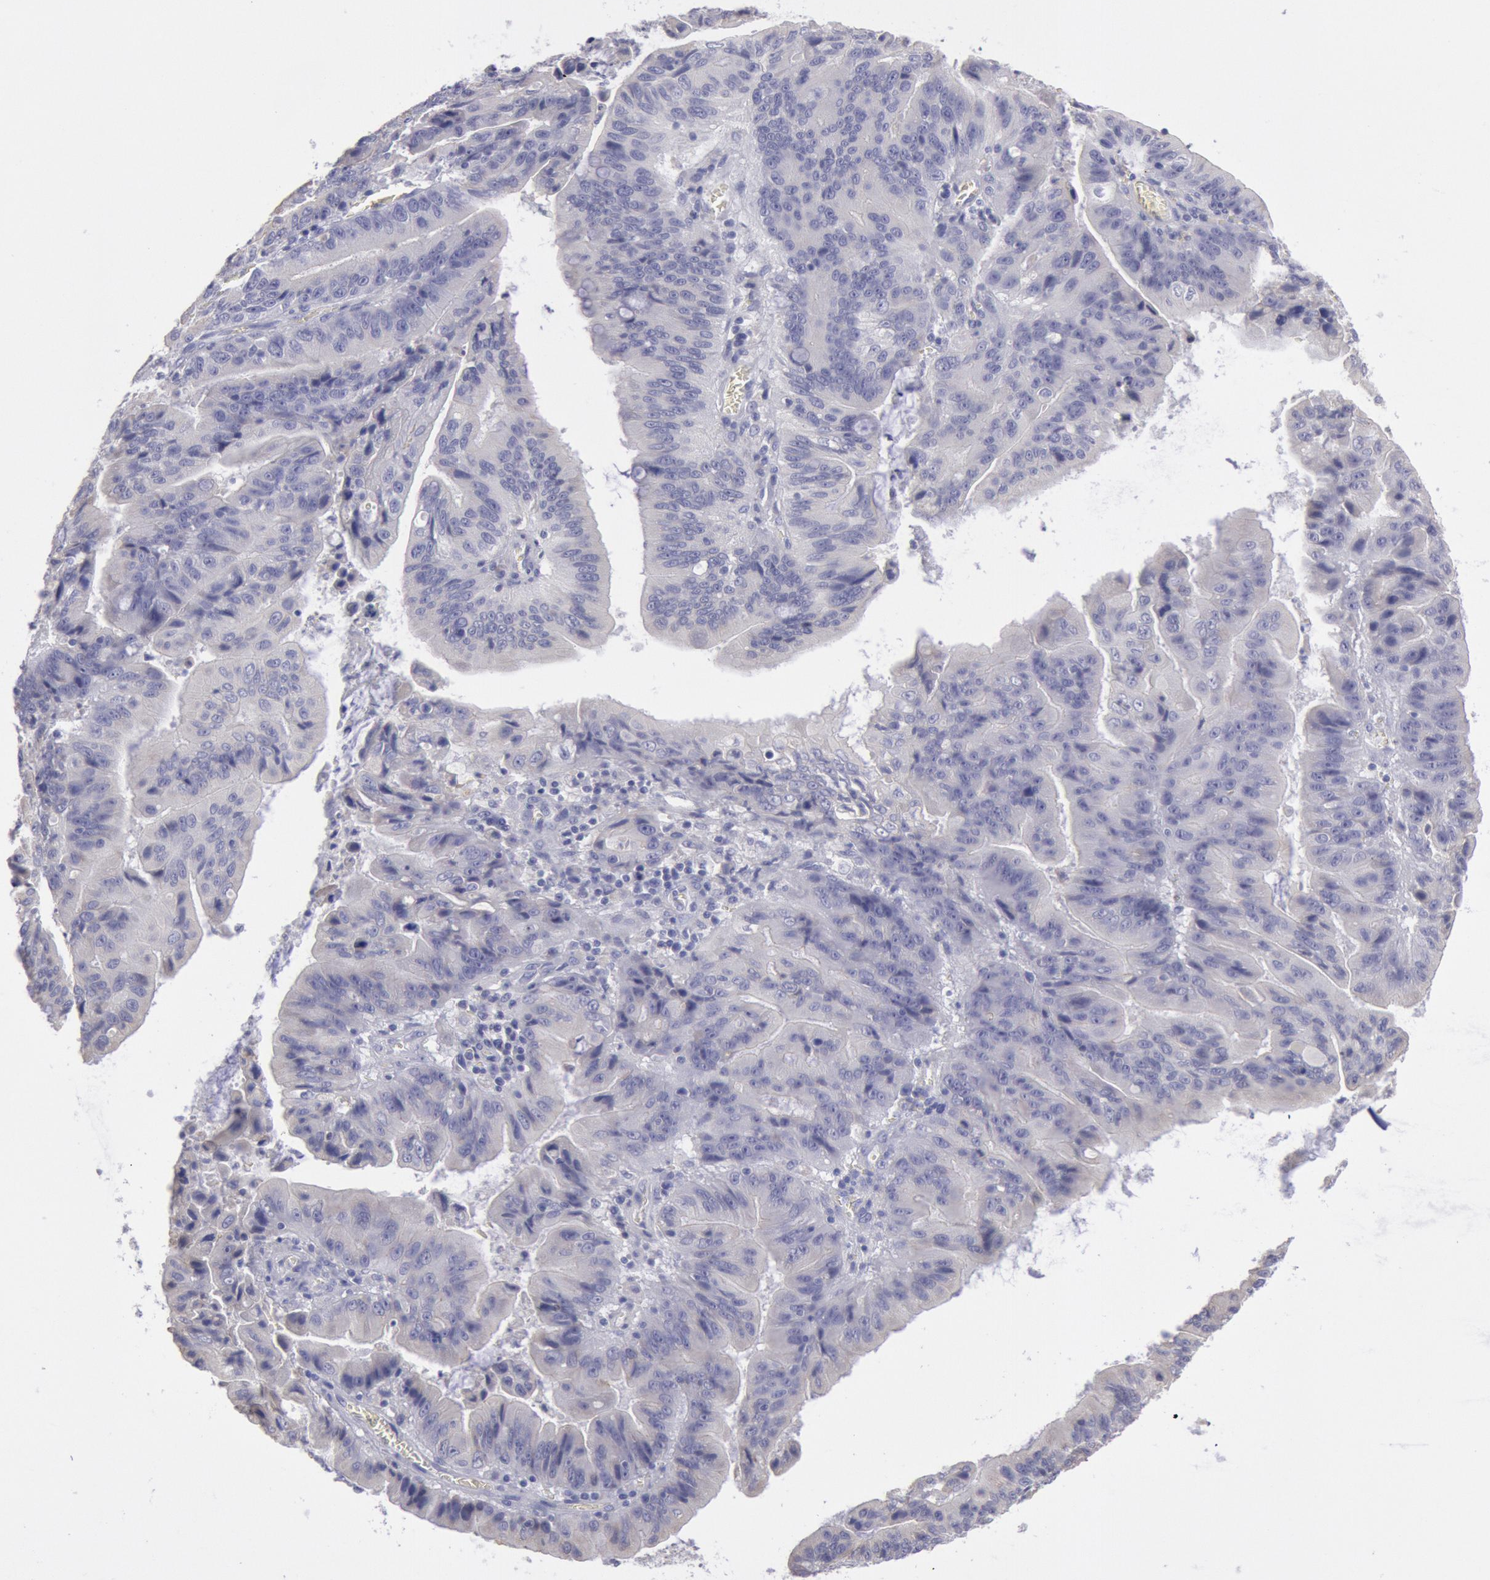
{"staining": {"intensity": "negative", "quantity": "none", "location": "none"}, "tissue": "stomach cancer", "cell_type": "Tumor cells", "image_type": "cancer", "snomed": [{"axis": "morphology", "description": "Adenocarcinoma, NOS"}, {"axis": "topography", "description": "Stomach, upper"}], "caption": "This is an immunohistochemistry (IHC) image of human adenocarcinoma (stomach). There is no staining in tumor cells.", "gene": "MYH7", "patient": {"sex": "male", "age": 63}}